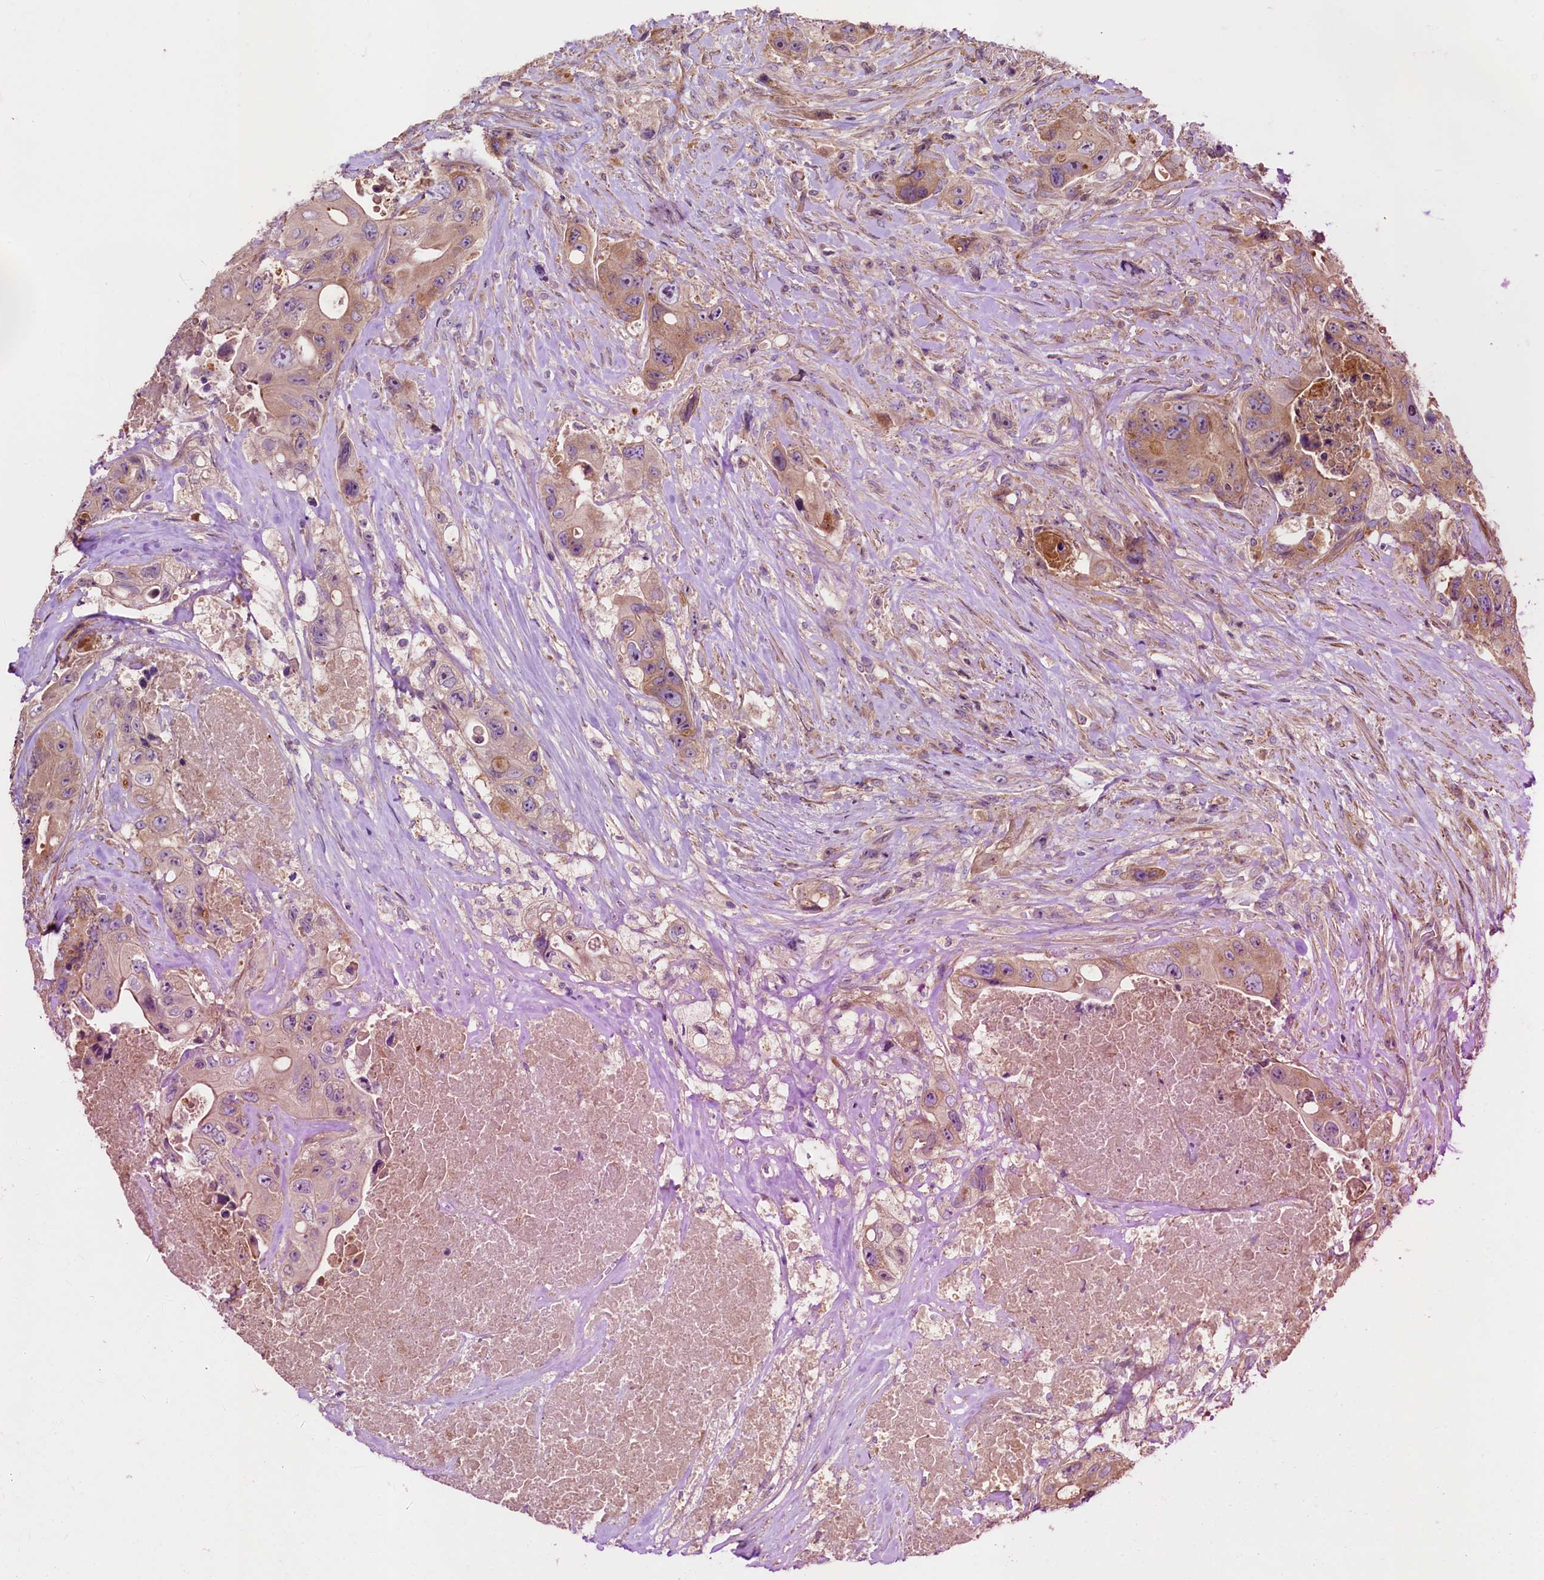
{"staining": {"intensity": "moderate", "quantity": "25%-75%", "location": "cytoplasmic/membranous"}, "tissue": "colorectal cancer", "cell_type": "Tumor cells", "image_type": "cancer", "snomed": [{"axis": "morphology", "description": "Adenocarcinoma, NOS"}, {"axis": "topography", "description": "Colon"}], "caption": "Colorectal cancer stained for a protein (brown) exhibits moderate cytoplasmic/membranous positive positivity in about 25%-75% of tumor cells.", "gene": "KLHDC4", "patient": {"sex": "female", "age": 46}}